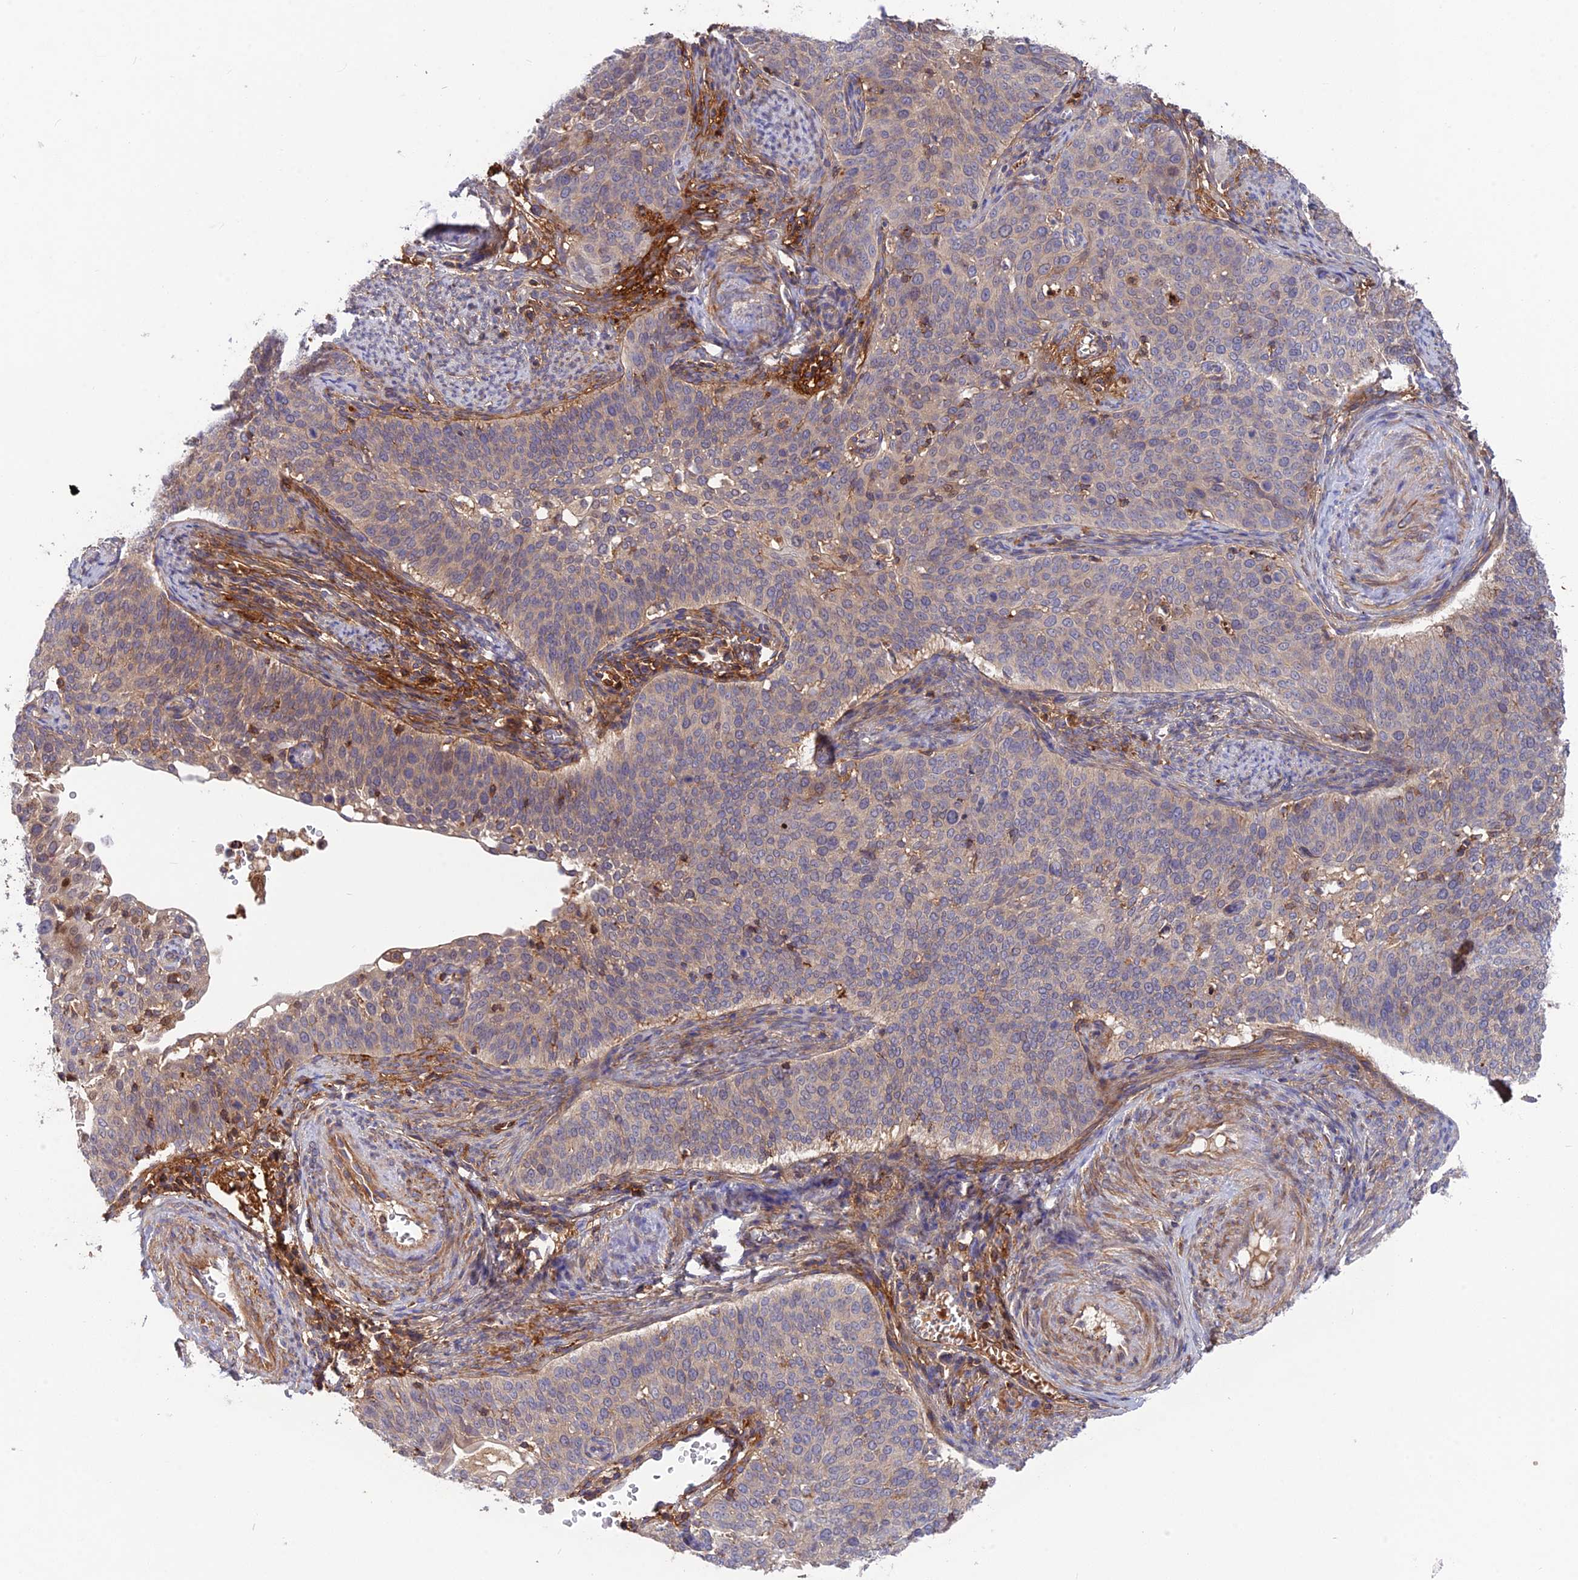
{"staining": {"intensity": "weak", "quantity": "<25%", "location": "cytoplasmic/membranous"}, "tissue": "cervical cancer", "cell_type": "Tumor cells", "image_type": "cancer", "snomed": [{"axis": "morphology", "description": "Squamous cell carcinoma, NOS"}, {"axis": "topography", "description": "Cervix"}], "caption": "Cervical cancer stained for a protein using immunohistochemistry reveals no positivity tumor cells.", "gene": "CPNE7", "patient": {"sex": "female", "age": 44}}